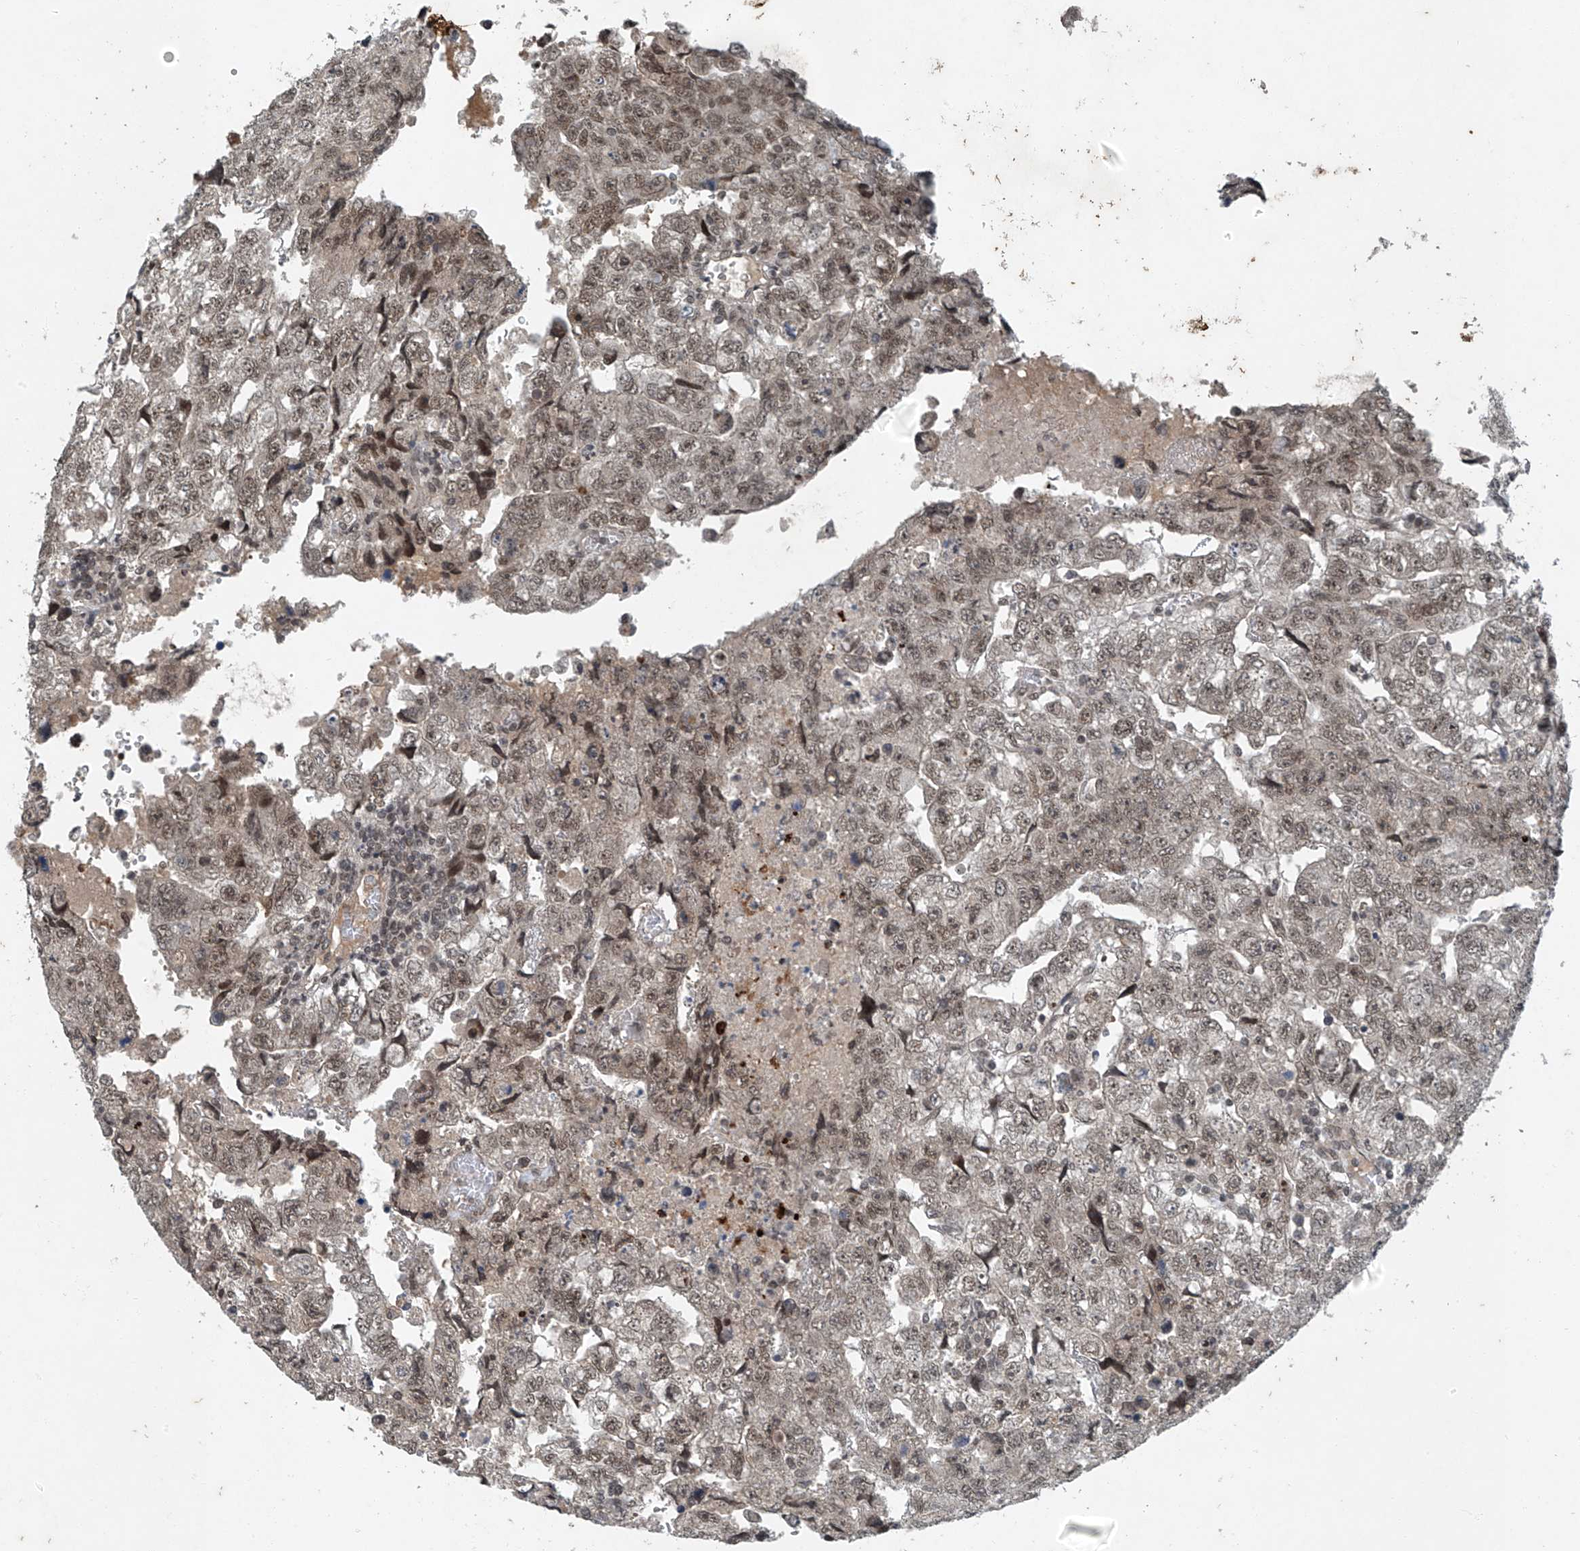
{"staining": {"intensity": "weak", "quantity": ">75%", "location": "nuclear"}, "tissue": "testis cancer", "cell_type": "Tumor cells", "image_type": "cancer", "snomed": [{"axis": "morphology", "description": "Carcinoma, Embryonal, NOS"}, {"axis": "topography", "description": "Testis"}], "caption": "Testis cancer (embryonal carcinoma) was stained to show a protein in brown. There is low levels of weak nuclear staining in approximately >75% of tumor cells.", "gene": "TAF8", "patient": {"sex": "male", "age": 36}}